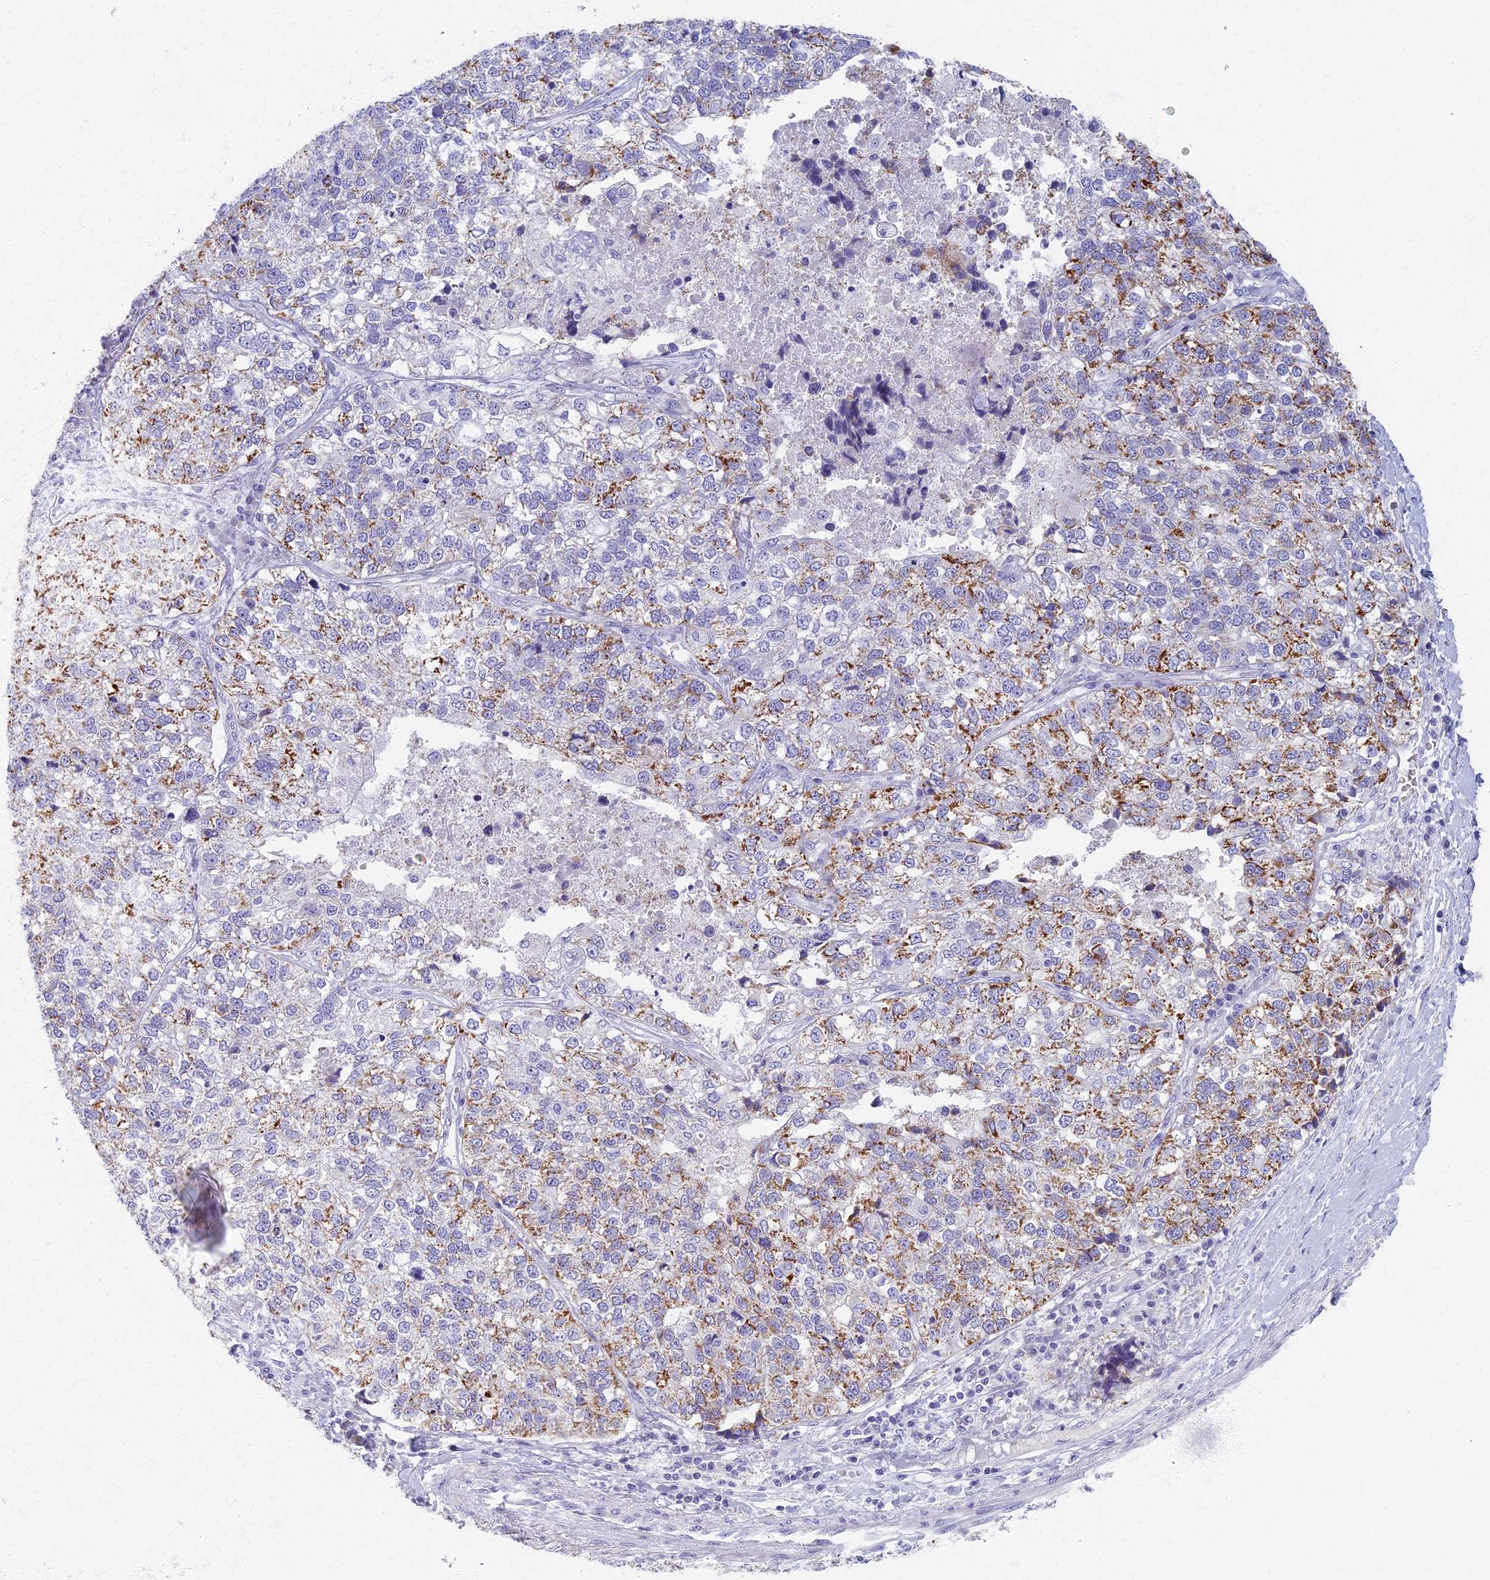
{"staining": {"intensity": "moderate", "quantity": "25%-75%", "location": "cytoplasmic/membranous"}, "tissue": "lung cancer", "cell_type": "Tumor cells", "image_type": "cancer", "snomed": [{"axis": "morphology", "description": "Adenocarcinoma, NOS"}, {"axis": "topography", "description": "Lung"}], "caption": "Immunohistochemical staining of human lung cancer (adenocarcinoma) shows moderate cytoplasmic/membranous protein expression in about 25%-75% of tumor cells.", "gene": "AP4E1", "patient": {"sex": "male", "age": 49}}